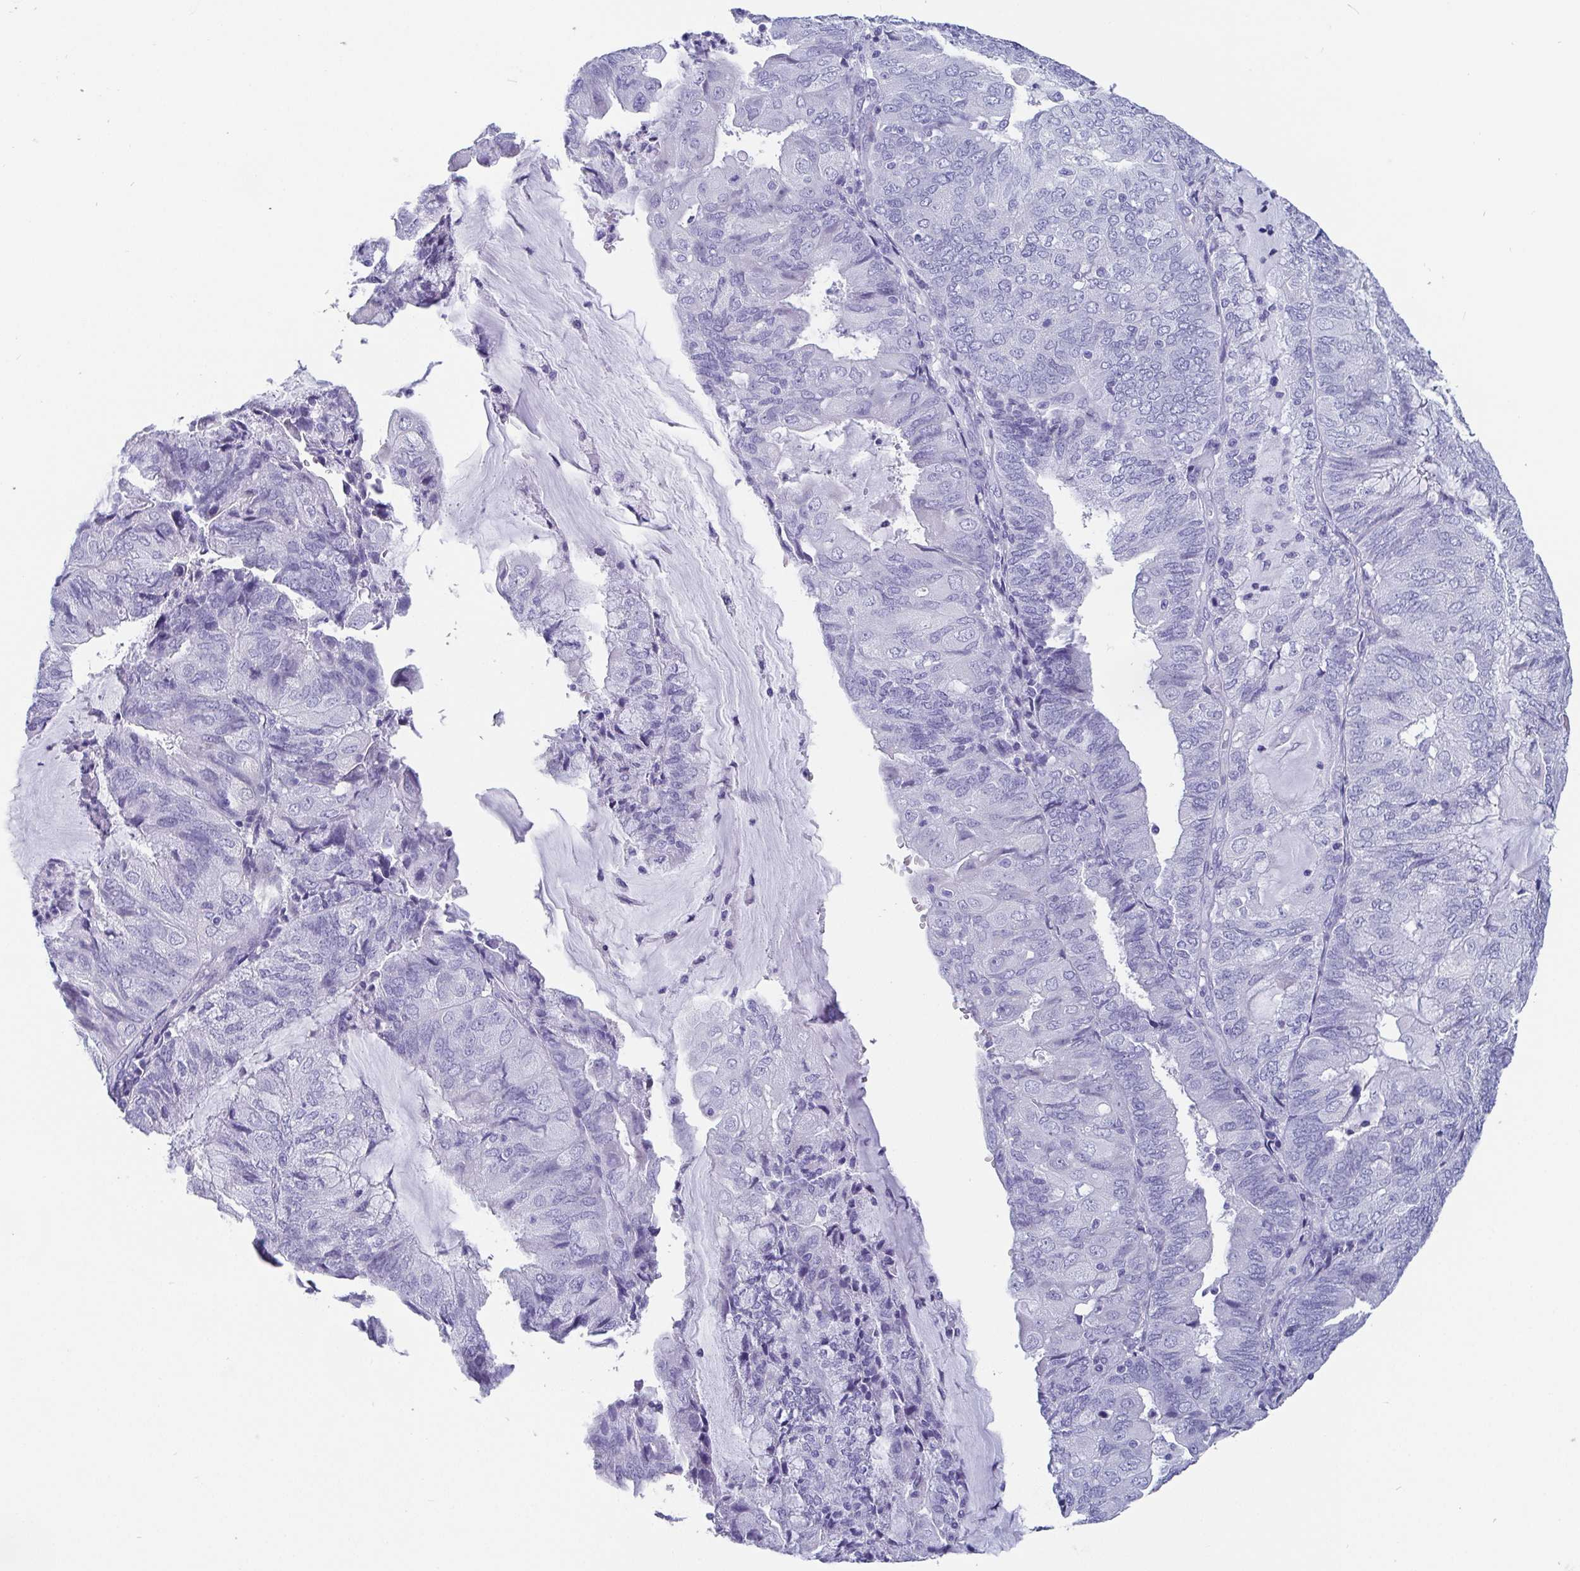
{"staining": {"intensity": "negative", "quantity": "none", "location": "none"}, "tissue": "endometrial cancer", "cell_type": "Tumor cells", "image_type": "cancer", "snomed": [{"axis": "morphology", "description": "Adenocarcinoma, NOS"}, {"axis": "topography", "description": "Endometrium"}], "caption": "High power microscopy image of an immunohistochemistry (IHC) histopathology image of endometrial adenocarcinoma, revealing no significant staining in tumor cells.", "gene": "SCGN", "patient": {"sex": "female", "age": 81}}